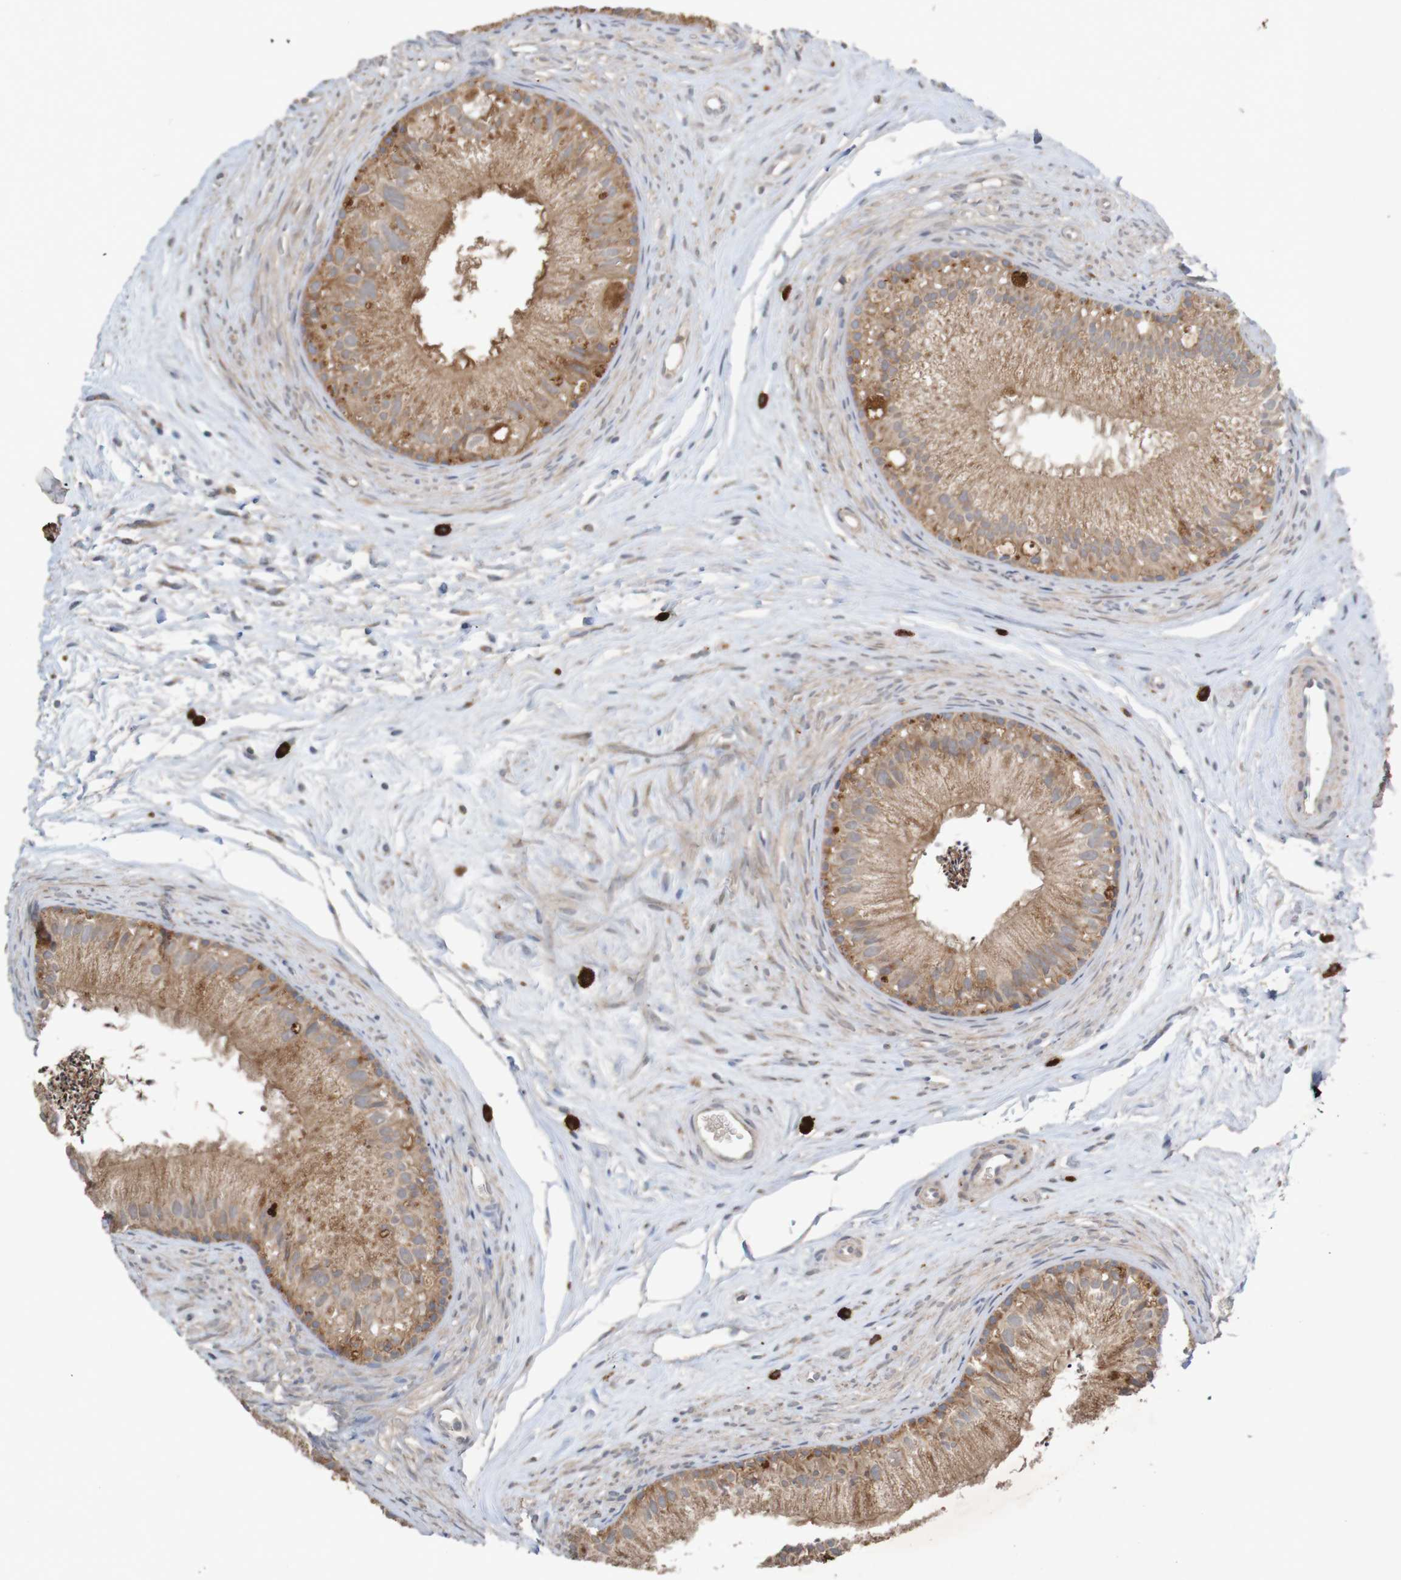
{"staining": {"intensity": "moderate", "quantity": ">75%", "location": "cytoplasmic/membranous"}, "tissue": "epididymis", "cell_type": "Glandular cells", "image_type": "normal", "snomed": [{"axis": "morphology", "description": "Normal tissue, NOS"}, {"axis": "topography", "description": "Epididymis"}], "caption": "A medium amount of moderate cytoplasmic/membranous positivity is seen in approximately >75% of glandular cells in benign epididymis. (DAB (3,3'-diaminobenzidine) = brown stain, brightfield microscopy at high magnification).", "gene": "B3GAT2", "patient": {"sex": "male", "age": 56}}